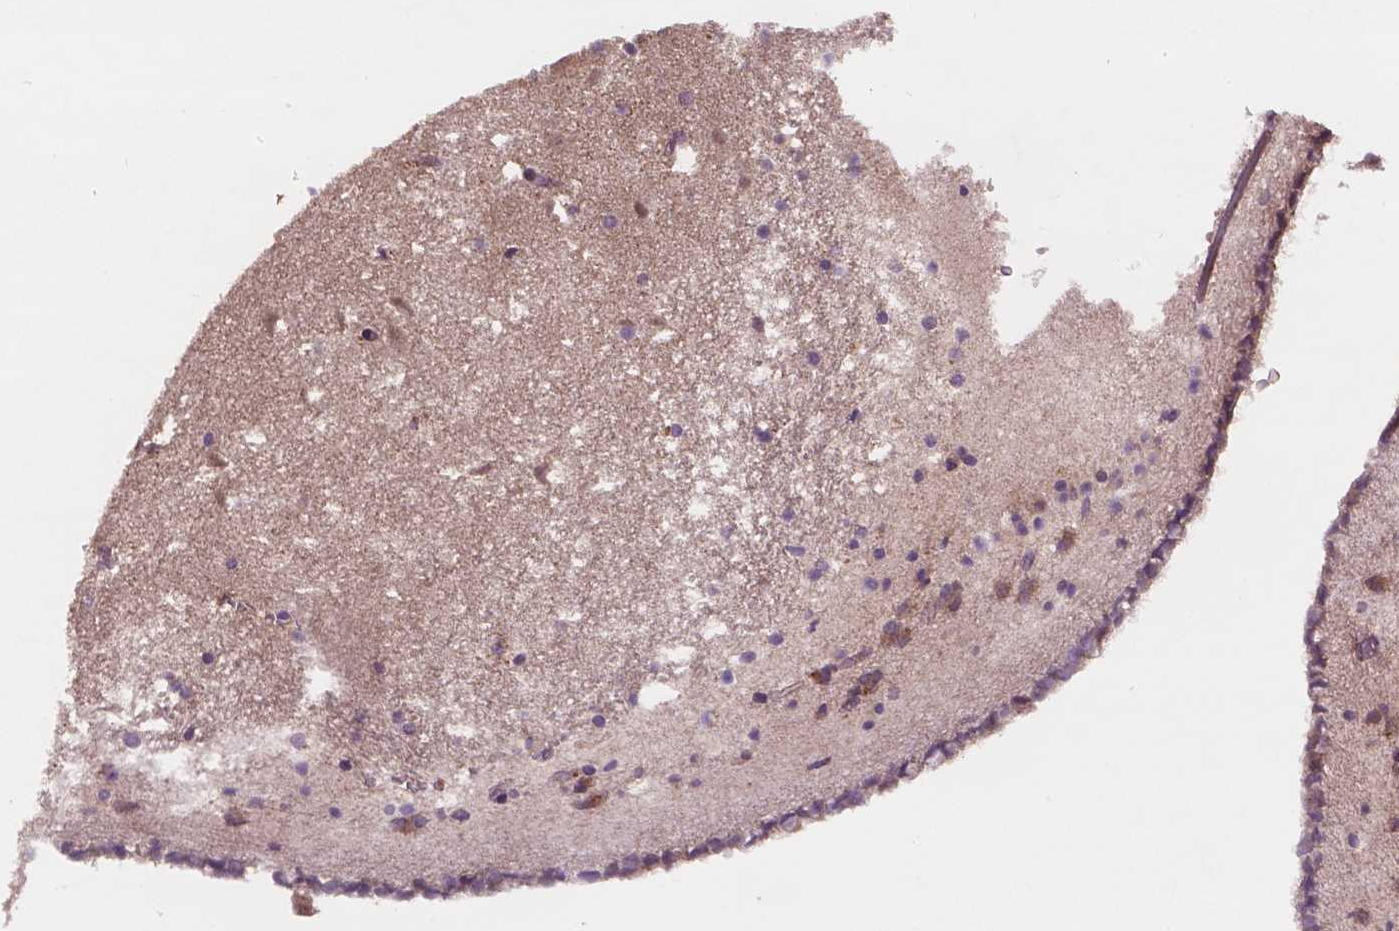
{"staining": {"intensity": "weak", "quantity": "<25%", "location": "cytoplasmic/membranous,nuclear"}, "tissue": "caudate", "cell_type": "Glial cells", "image_type": "normal", "snomed": [{"axis": "morphology", "description": "Normal tissue, NOS"}, {"axis": "topography", "description": "Lateral ventricle wall"}], "caption": "Immunohistochemical staining of benign caudate shows no significant positivity in glial cells.", "gene": "NIPAL2", "patient": {"sex": "female", "age": 42}}